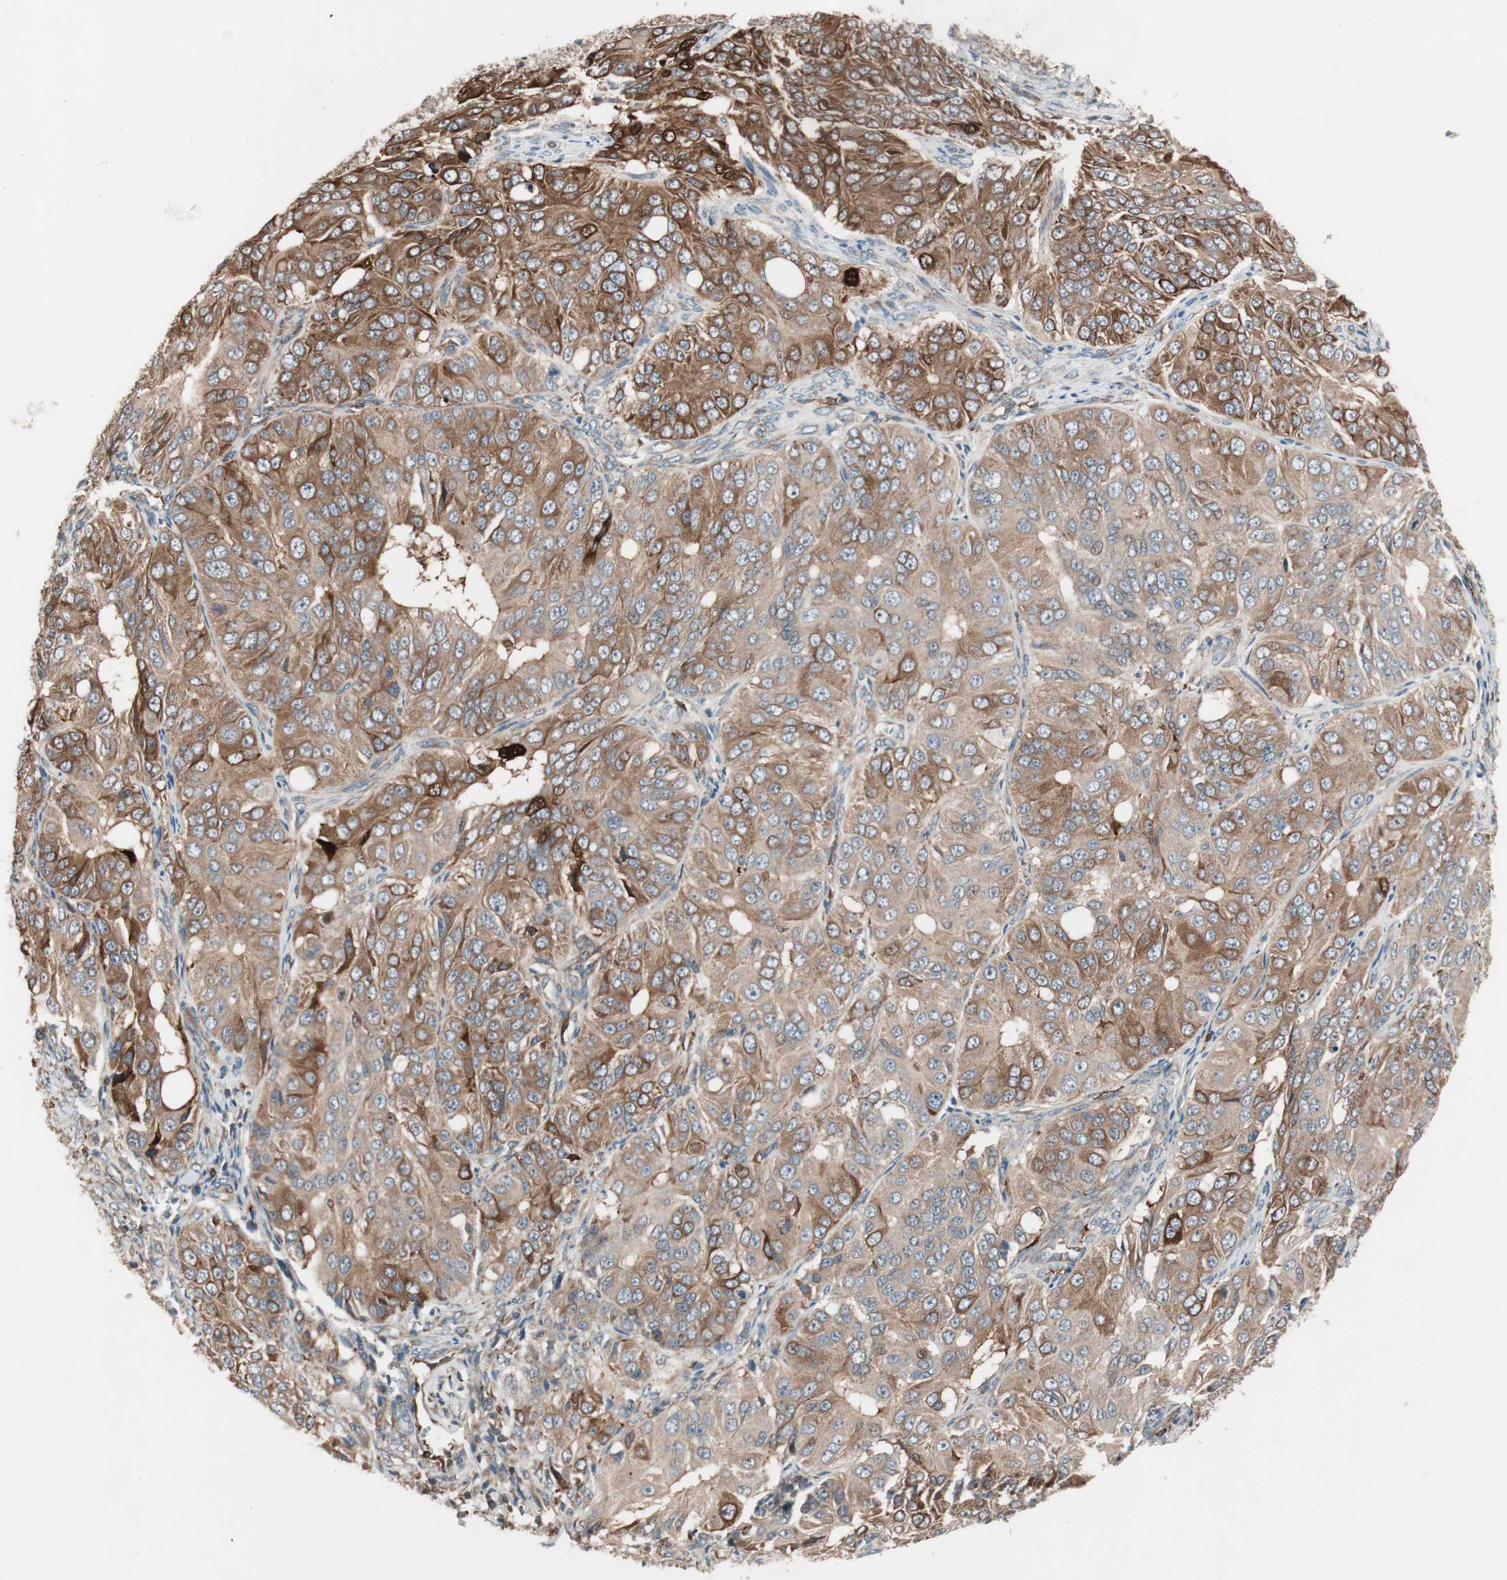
{"staining": {"intensity": "strong", "quantity": ">75%", "location": "cytoplasmic/membranous"}, "tissue": "ovarian cancer", "cell_type": "Tumor cells", "image_type": "cancer", "snomed": [{"axis": "morphology", "description": "Carcinoma, endometroid"}, {"axis": "topography", "description": "Ovary"}], "caption": "Ovarian endometroid carcinoma stained with immunohistochemistry demonstrates strong cytoplasmic/membranous expression in about >75% of tumor cells.", "gene": "STAB1", "patient": {"sex": "female", "age": 51}}